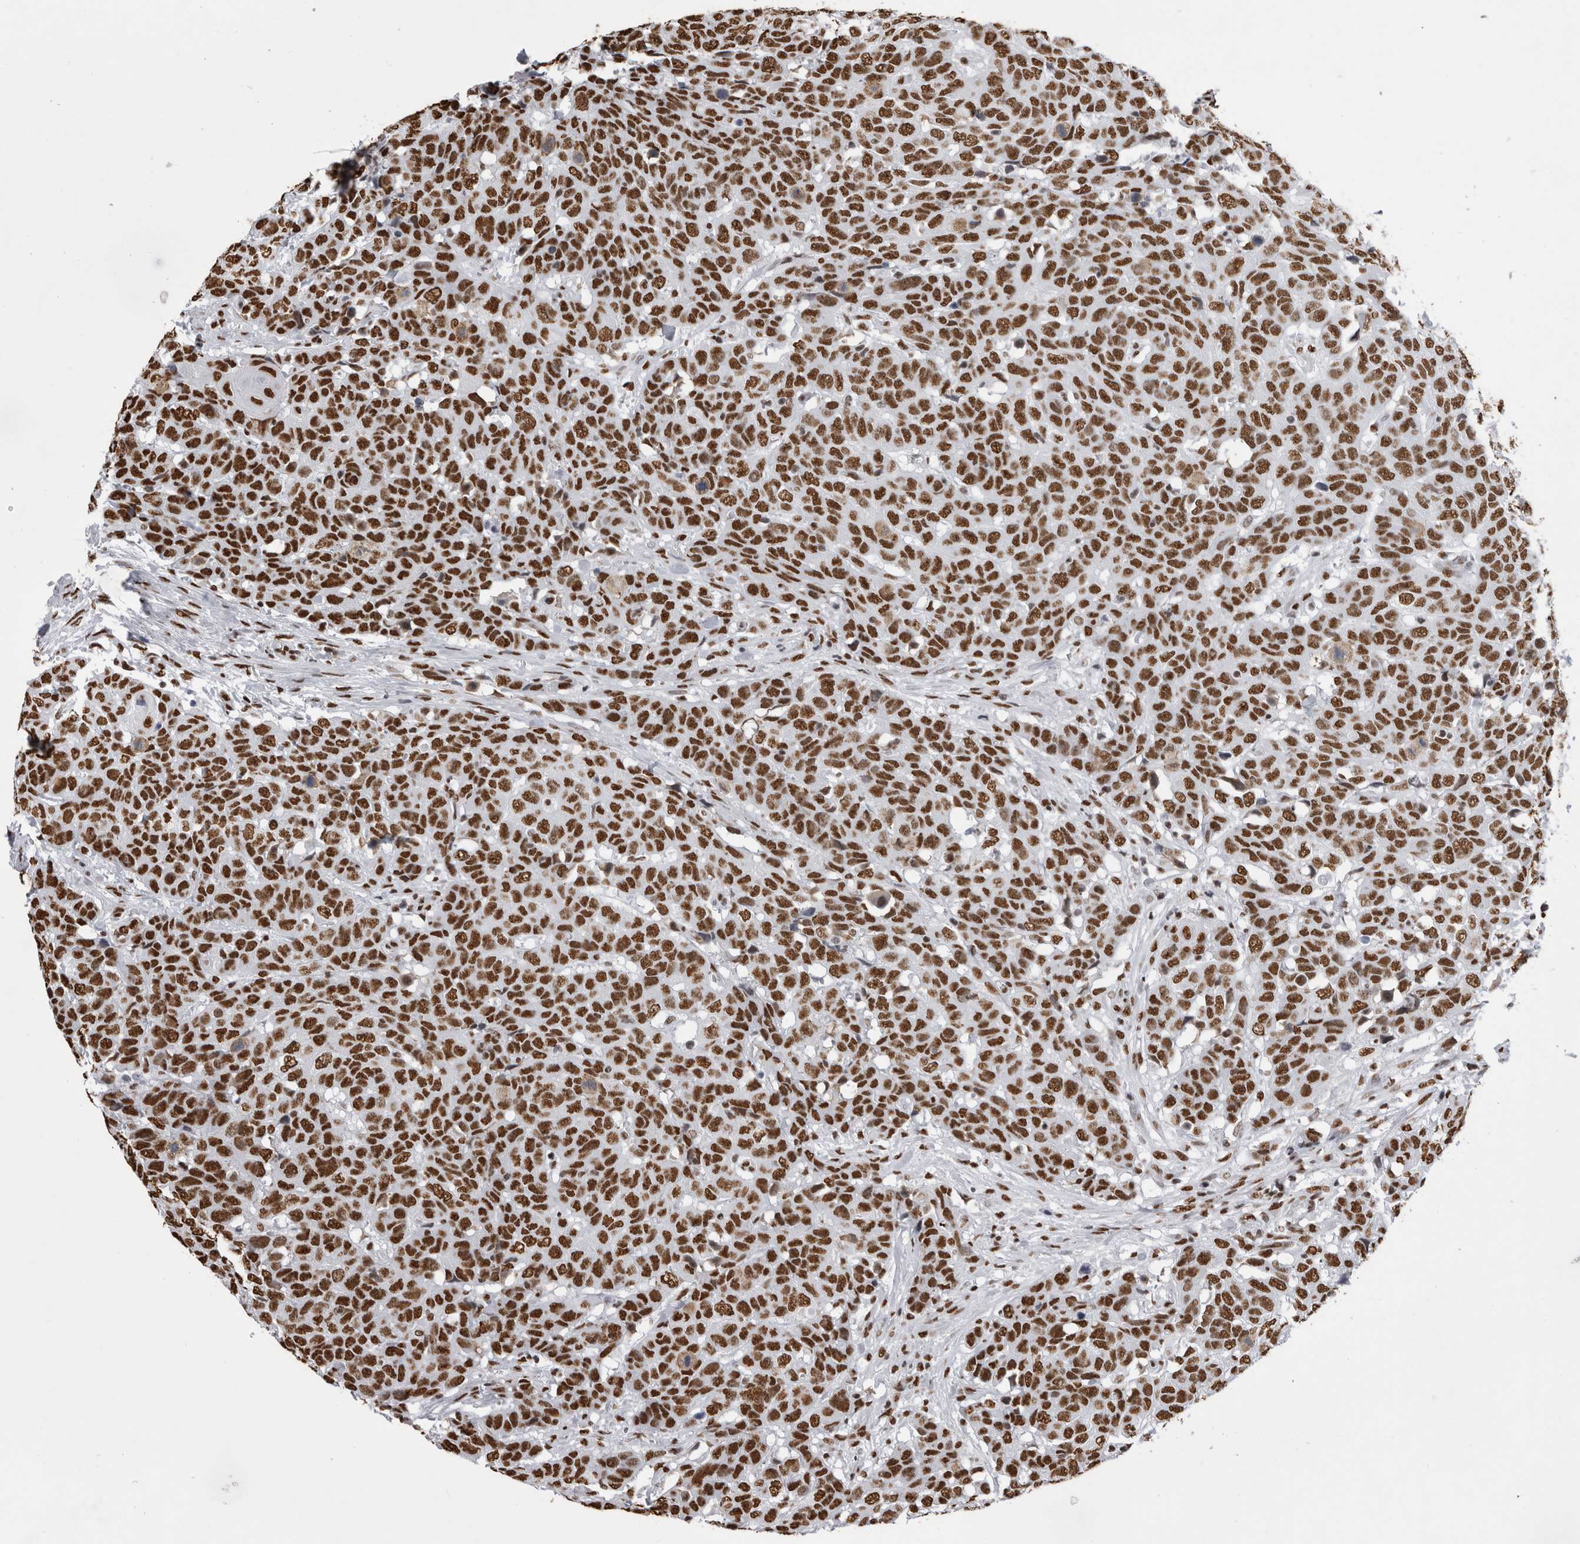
{"staining": {"intensity": "strong", "quantity": ">75%", "location": "nuclear"}, "tissue": "head and neck cancer", "cell_type": "Tumor cells", "image_type": "cancer", "snomed": [{"axis": "morphology", "description": "Squamous cell carcinoma, NOS"}, {"axis": "topography", "description": "Head-Neck"}], "caption": "Immunohistochemistry (IHC) image of head and neck cancer (squamous cell carcinoma) stained for a protein (brown), which displays high levels of strong nuclear expression in about >75% of tumor cells.", "gene": "ALPK3", "patient": {"sex": "male", "age": 66}}